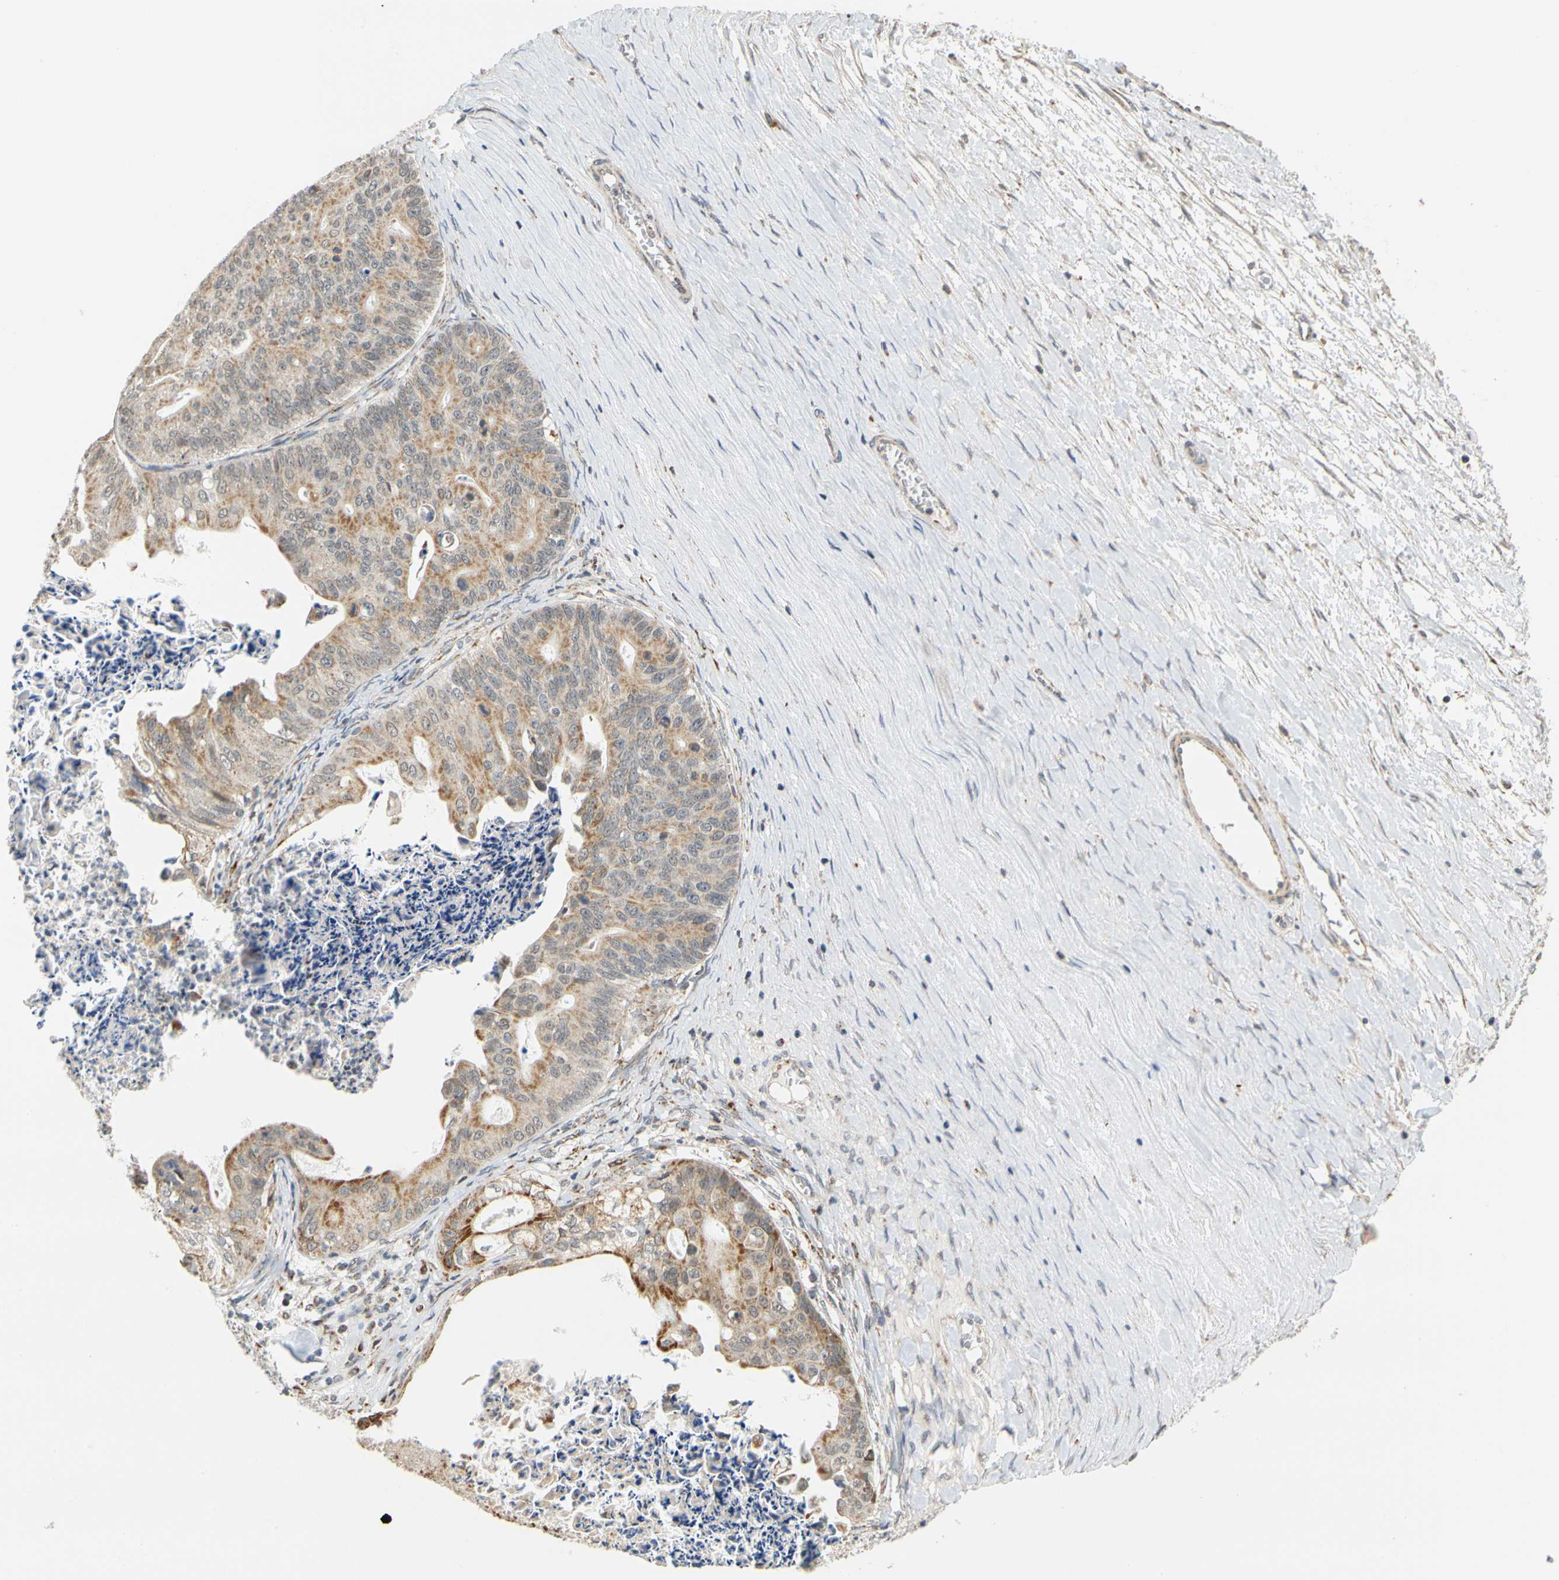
{"staining": {"intensity": "moderate", "quantity": "25%-75%", "location": "cytoplasmic/membranous"}, "tissue": "ovarian cancer", "cell_type": "Tumor cells", "image_type": "cancer", "snomed": [{"axis": "morphology", "description": "Cystadenocarcinoma, mucinous, NOS"}, {"axis": "topography", "description": "Ovary"}], "caption": "Immunohistochemistry (IHC) photomicrograph of human ovarian mucinous cystadenocarcinoma stained for a protein (brown), which reveals medium levels of moderate cytoplasmic/membranous positivity in approximately 25%-75% of tumor cells.", "gene": "SFXN3", "patient": {"sex": "female", "age": 37}}